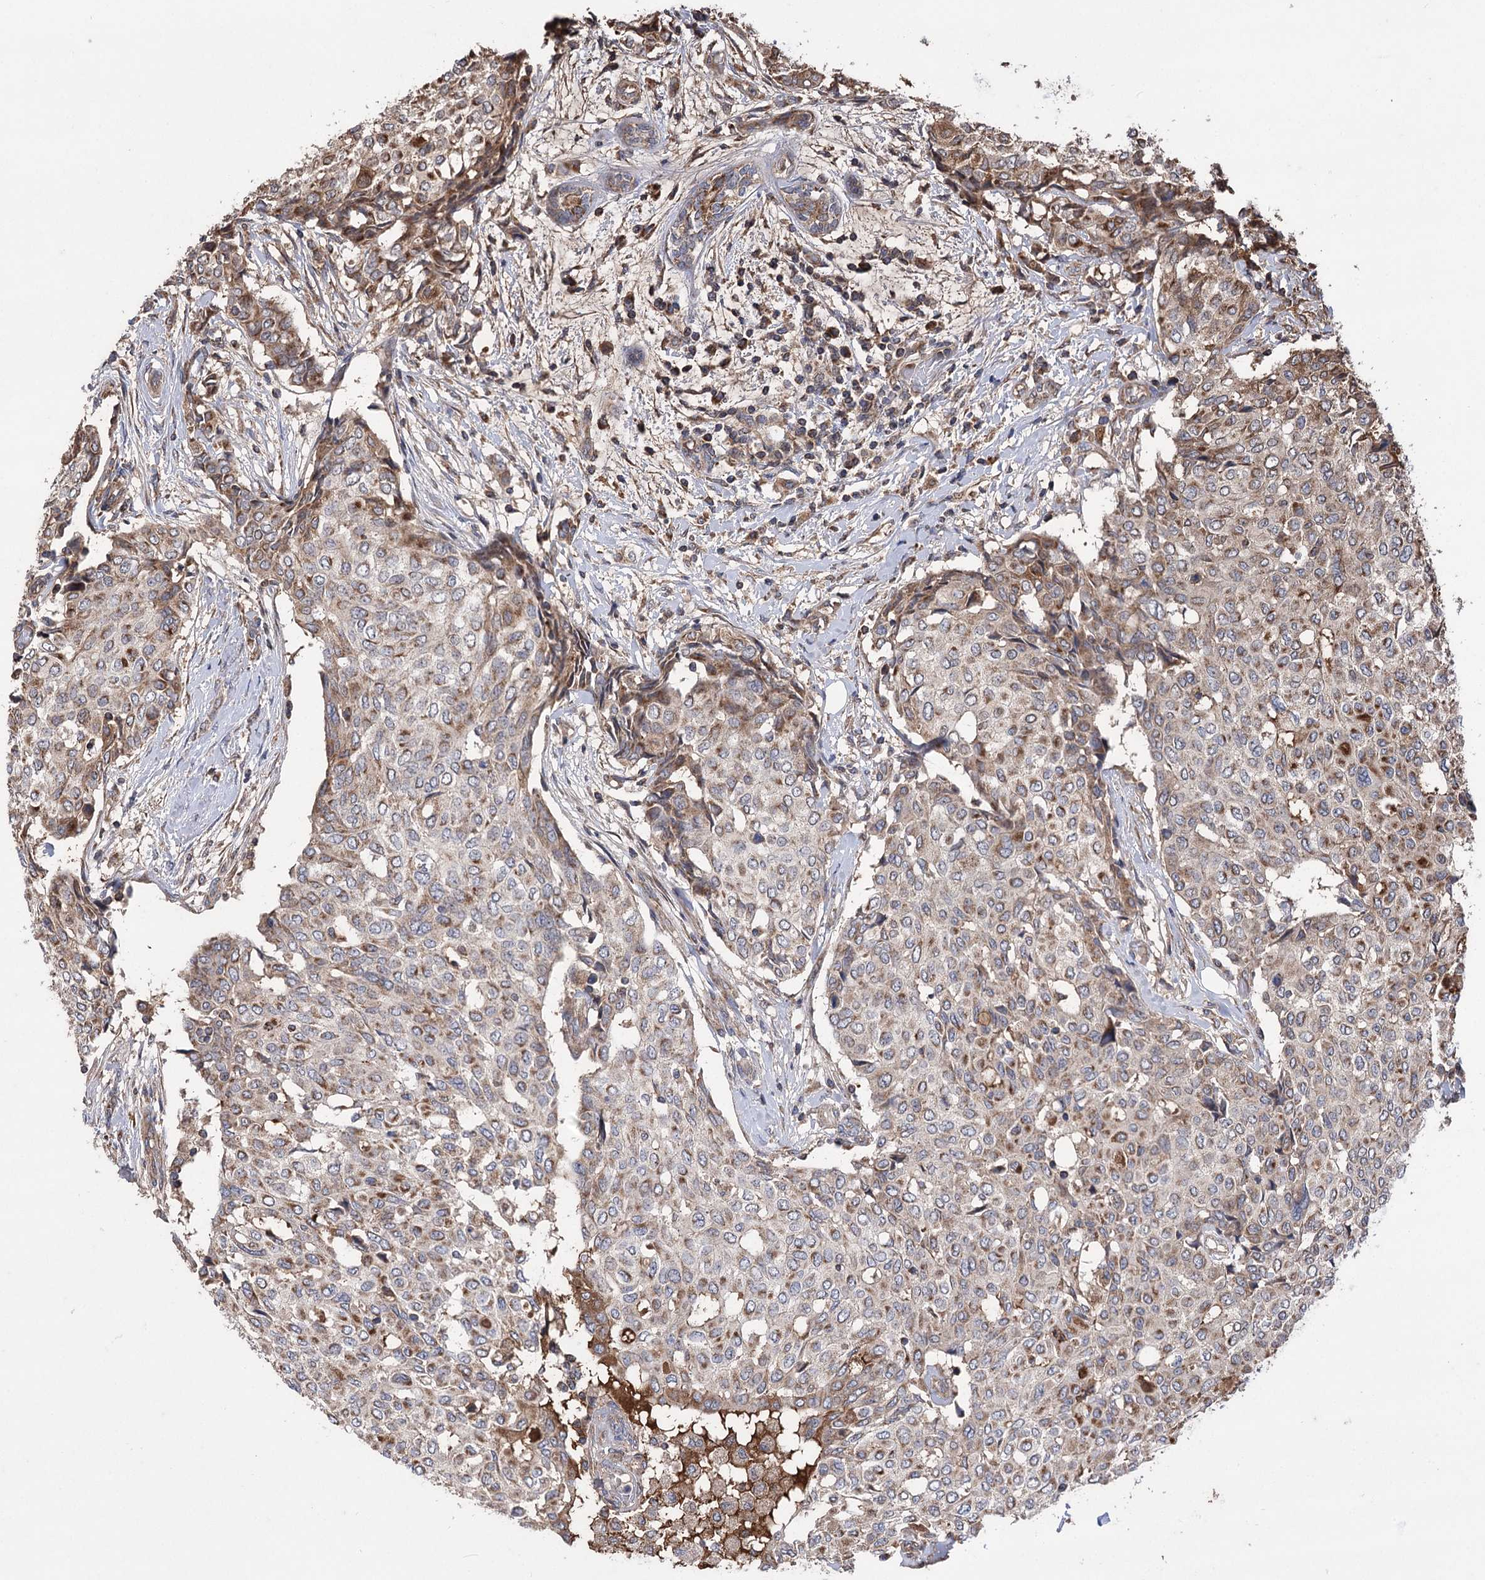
{"staining": {"intensity": "strong", "quantity": "25%-75%", "location": "cytoplasmic/membranous"}, "tissue": "breast cancer", "cell_type": "Tumor cells", "image_type": "cancer", "snomed": [{"axis": "morphology", "description": "Lobular carcinoma"}, {"axis": "topography", "description": "Breast"}], "caption": "Strong cytoplasmic/membranous protein expression is appreciated in about 25%-75% of tumor cells in lobular carcinoma (breast). (DAB IHC, brown staining for protein, blue staining for nuclei).", "gene": "RASSF3", "patient": {"sex": "female", "age": 51}}